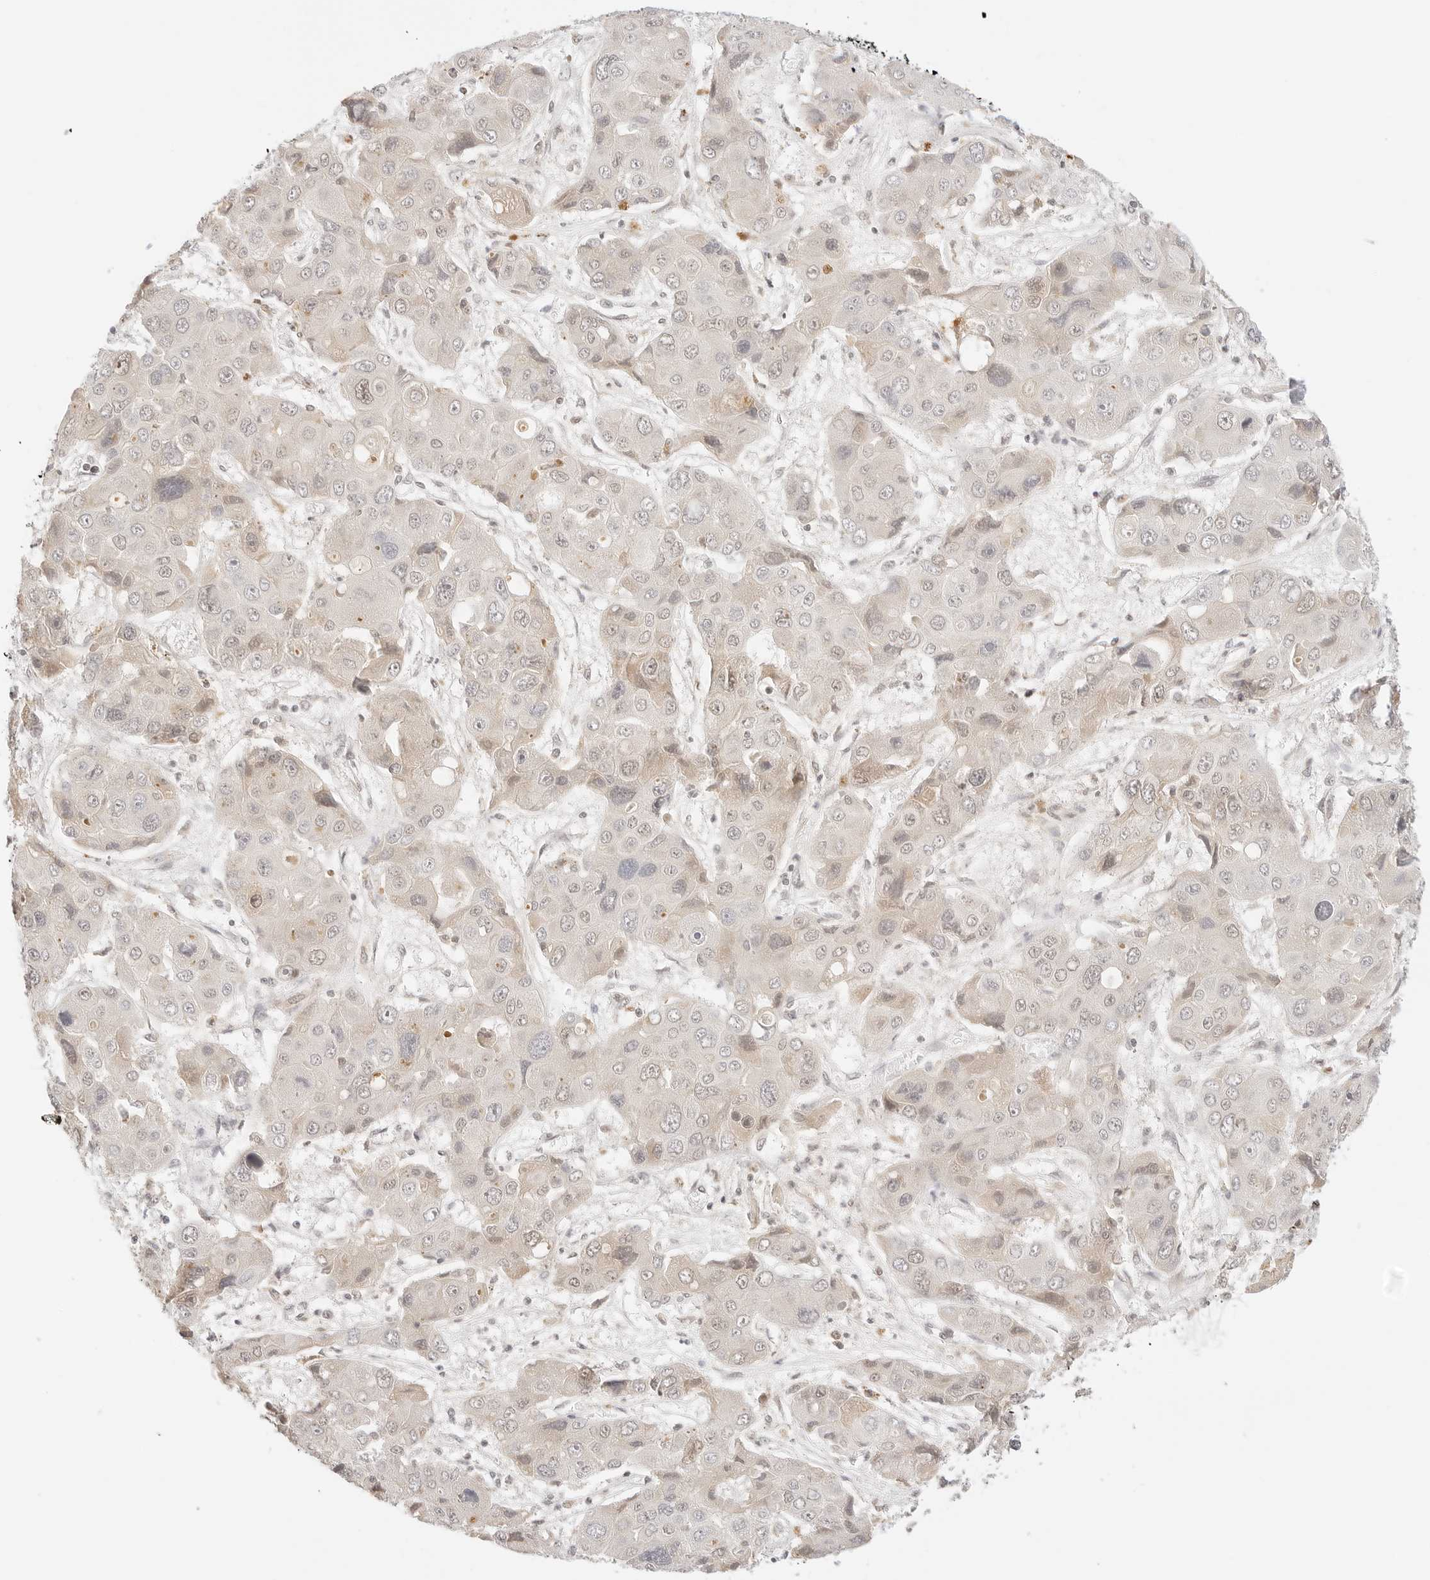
{"staining": {"intensity": "negative", "quantity": "none", "location": "none"}, "tissue": "liver cancer", "cell_type": "Tumor cells", "image_type": "cancer", "snomed": [{"axis": "morphology", "description": "Cholangiocarcinoma"}, {"axis": "topography", "description": "Liver"}], "caption": "Immunohistochemistry of human liver cancer (cholangiocarcinoma) demonstrates no positivity in tumor cells.", "gene": "SEPTIN4", "patient": {"sex": "male", "age": 67}}